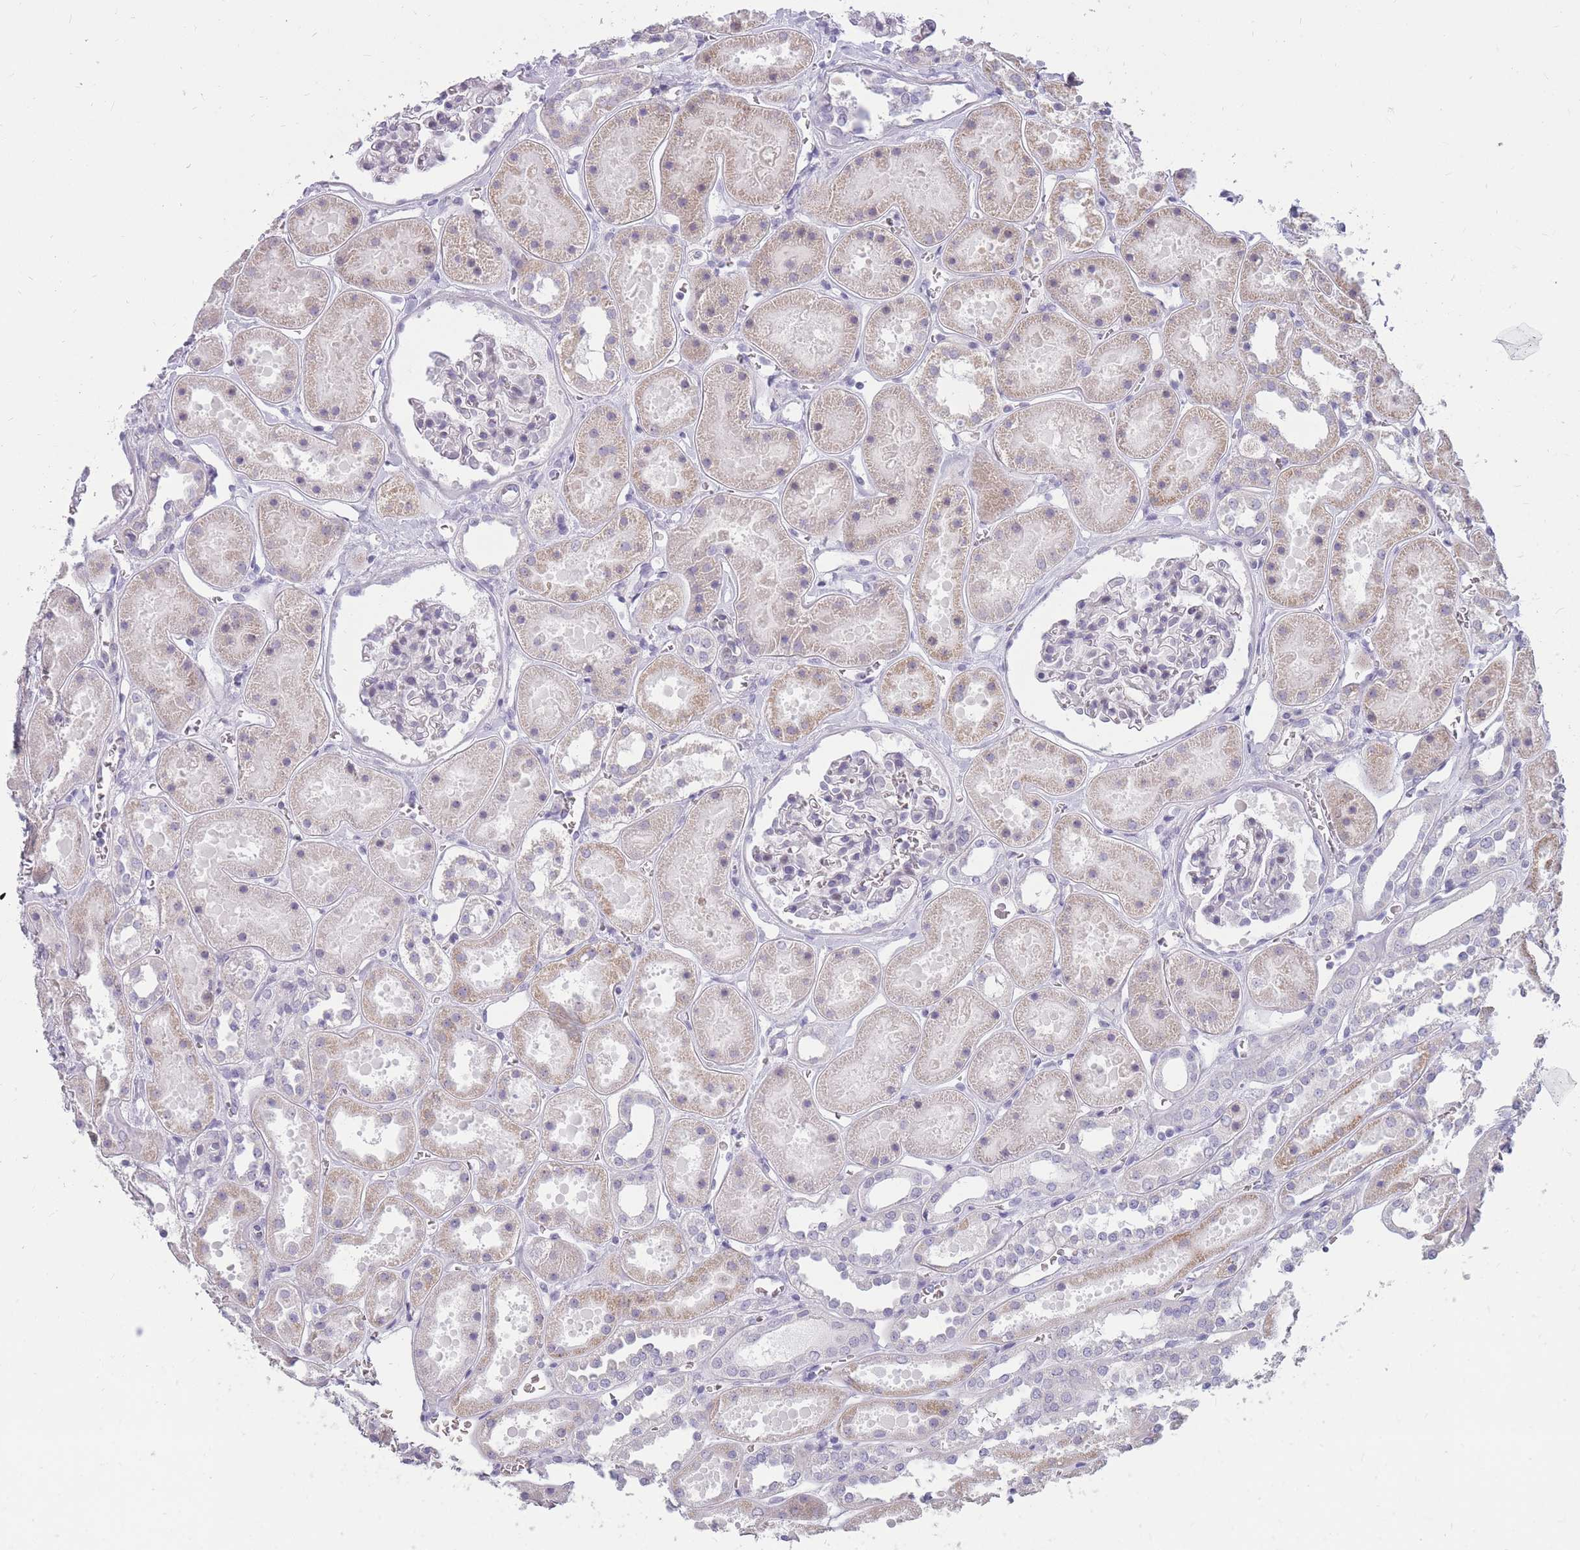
{"staining": {"intensity": "negative", "quantity": "none", "location": "none"}, "tissue": "kidney", "cell_type": "Cells in glomeruli", "image_type": "normal", "snomed": [{"axis": "morphology", "description": "Normal tissue, NOS"}, {"axis": "topography", "description": "Kidney"}], "caption": "Benign kidney was stained to show a protein in brown. There is no significant expression in cells in glomeruli. (DAB (3,3'-diaminobenzidine) immunohistochemistry, high magnification).", "gene": "POM121C", "patient": {"sex": "female", "age": 41}}